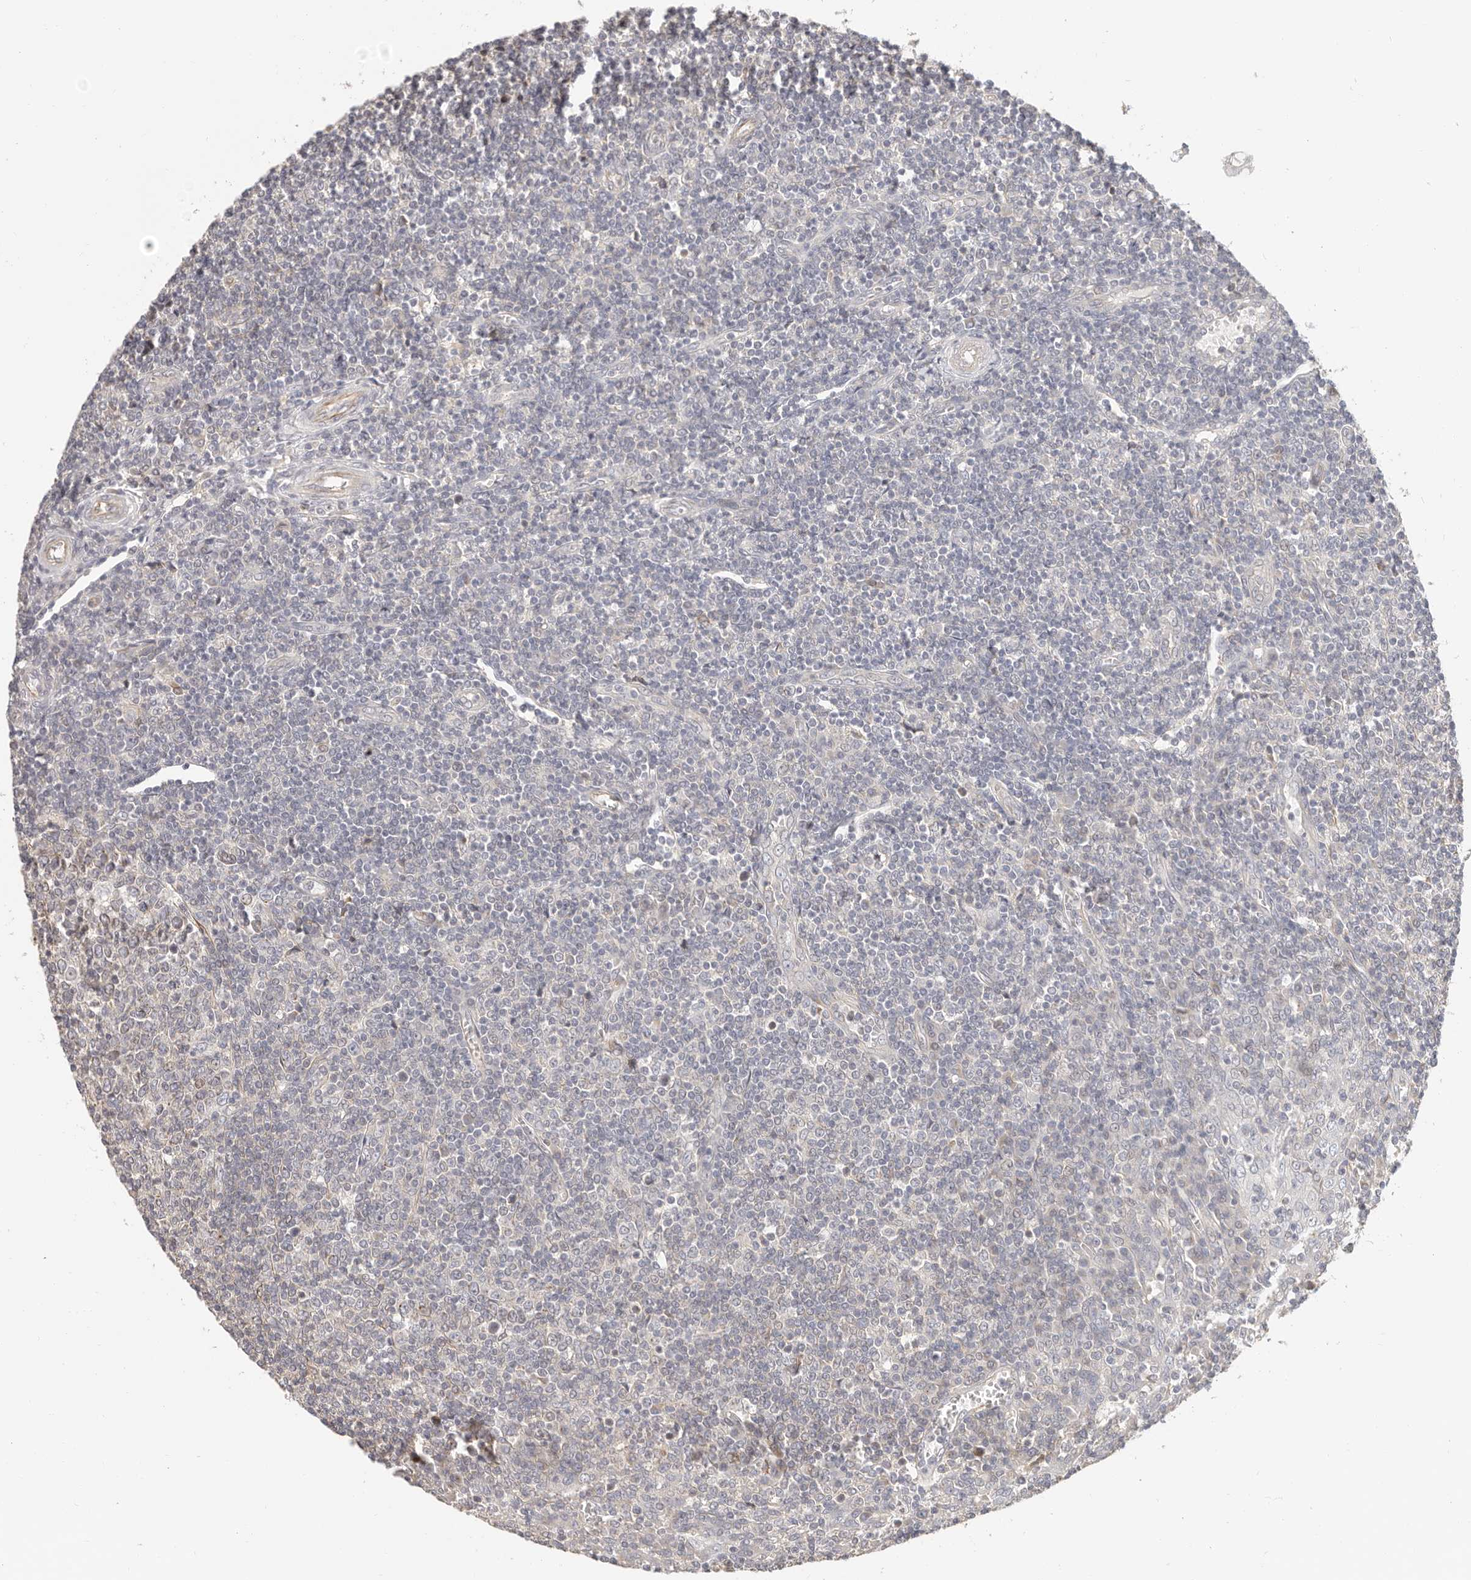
{"staining": {"intensity": "moderate", "quantity": "<25%", "location": "cytoplasmic/membranous"}, "tissue": "tonsil", "cell_type": "Germinal center cells", "image_type": "normal", "snomed": [{"axis": "morphology", "description": "Normal tissue, NOS"}, {"axis": "topography", "description": "Tonsil"}], "caption": "Immunohistochemistry (IHC) (DAB (3,3'-diaminobenzidine)) staining of benign tonsil shows moderate cytoplasmic/membranous protein positivity in about <25% of germinal center cells. The staining was performed using DAB (3,3'-diaminobenzidine), with brown indicating positive protein expression. Nuclei are stained blue with hematoxylin.", "gene": "DTNBP1", "patient": {"sex": "female", "age": 19}}